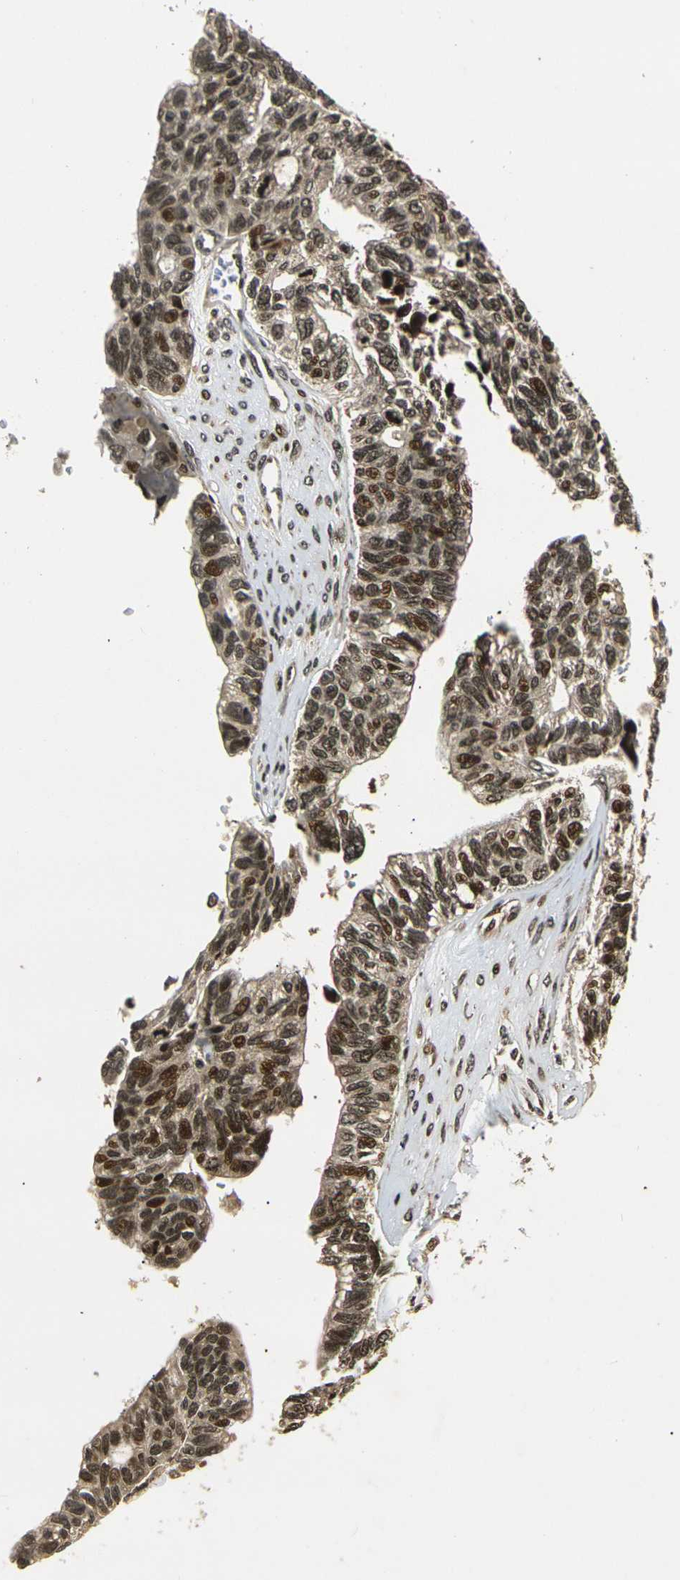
{"staining": {"intensity": "moderate", "quantity": ">75%", "location": "nuclear"}, "tissue": "ovarian cancer", "cell_type": "Tumor cells", "image_type": "cancer", "snomed": [{"axis": "morphology", "description": "Cystadenocarcinoma, serous, NOS"}, {"axis": "topography", "description": "Ovary"}], "caption": "The immunohistochemical stain labels moderate nuclear staining in tumor cells of serous cystadenocarcinoma (ovarian) tissue.", "gene": "ACTL6A", "patient": {"sex": "female", "age": 79}}